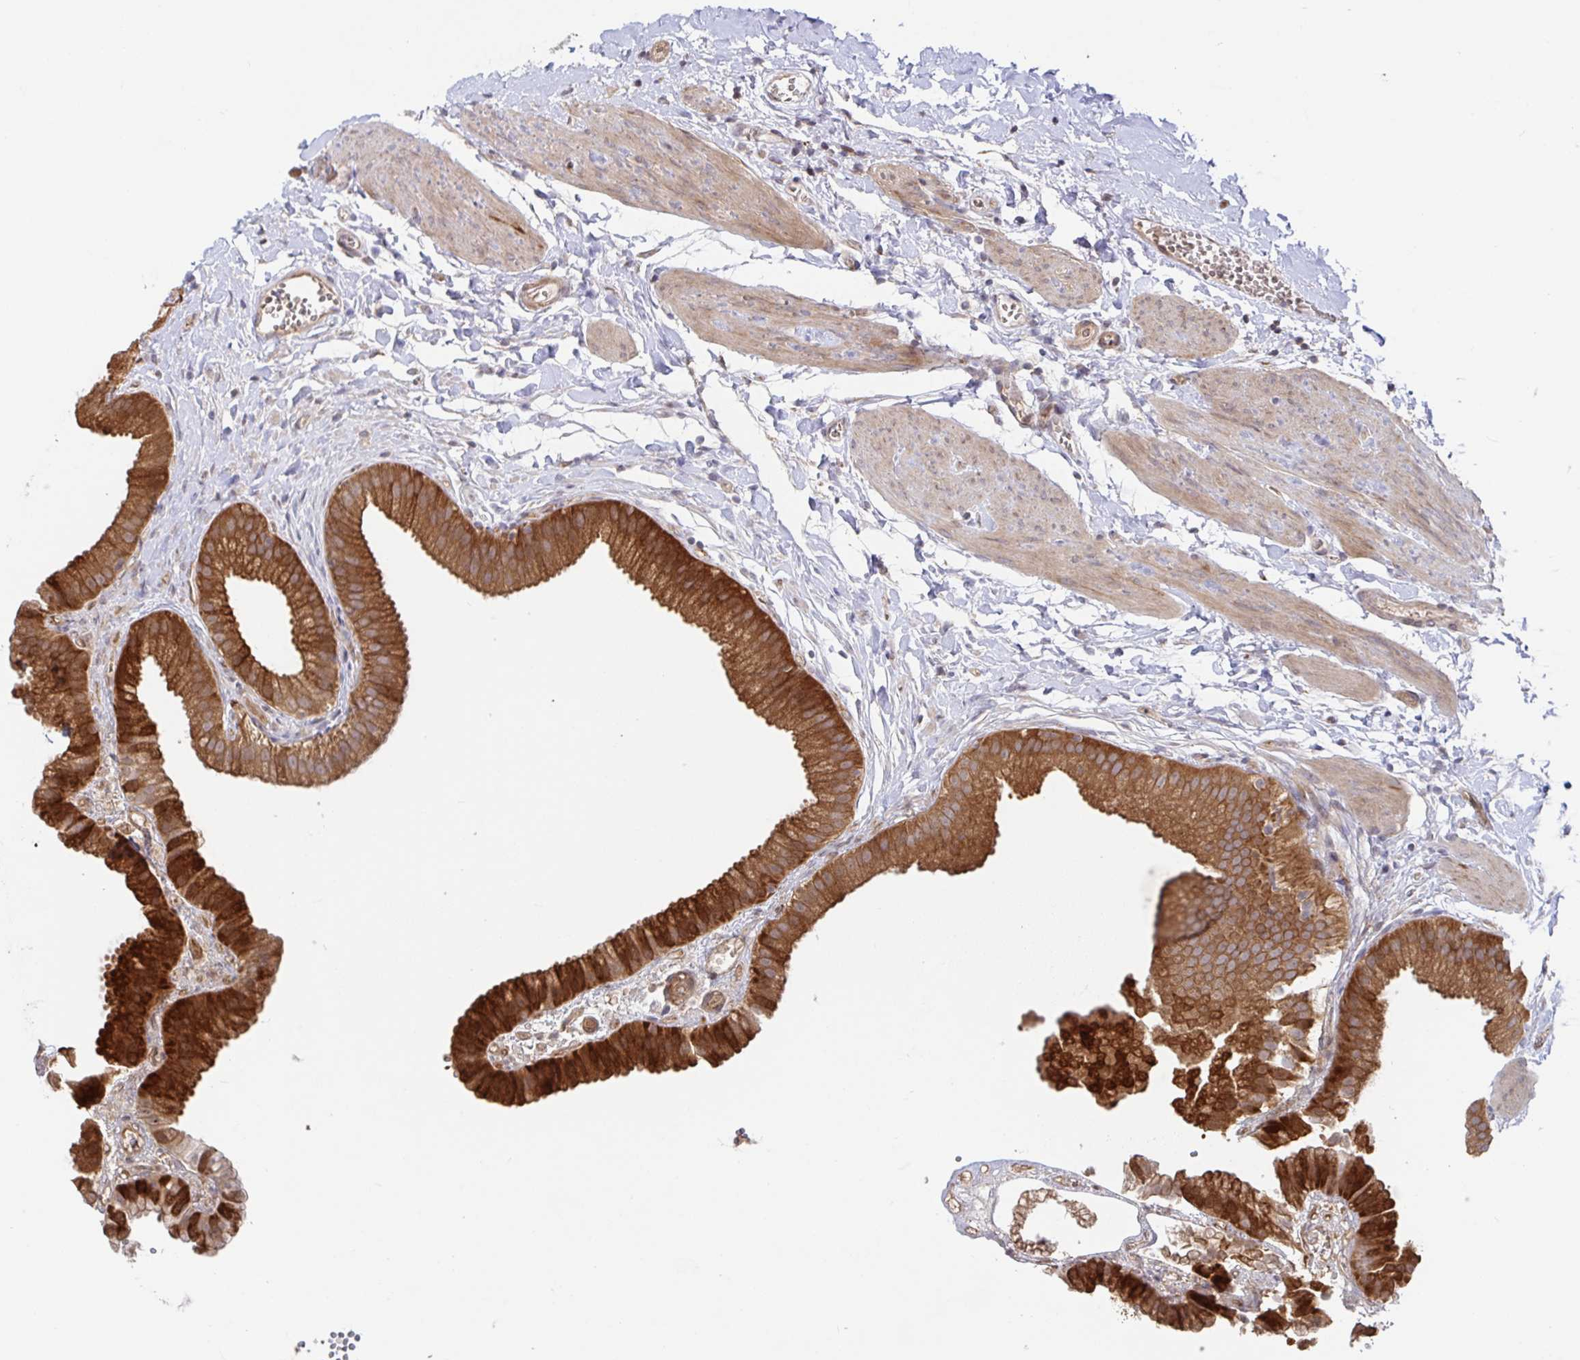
{"staining": {"intensity": "strong", "quantity": ">75%", "location": "cytoplasmic/membranous"}, "tissue": "gallbladder", "cell_type": "Glandular cells", "image_type": "normal", "snomed": [{"axis": "morphology", "description": "Normal tissue, NOS"}, {"axis": "topography", "description": "Gallbladder"}], "caption": "An image of human gallbladder stained for a protein demonstrates strong cytoplasmic/membranous brown staining in glandular cells. (Brightfield microscopy of DAB IHC at high magnification).", "gene": "AACS", "patient": {"sex": "female", "age": 63}}